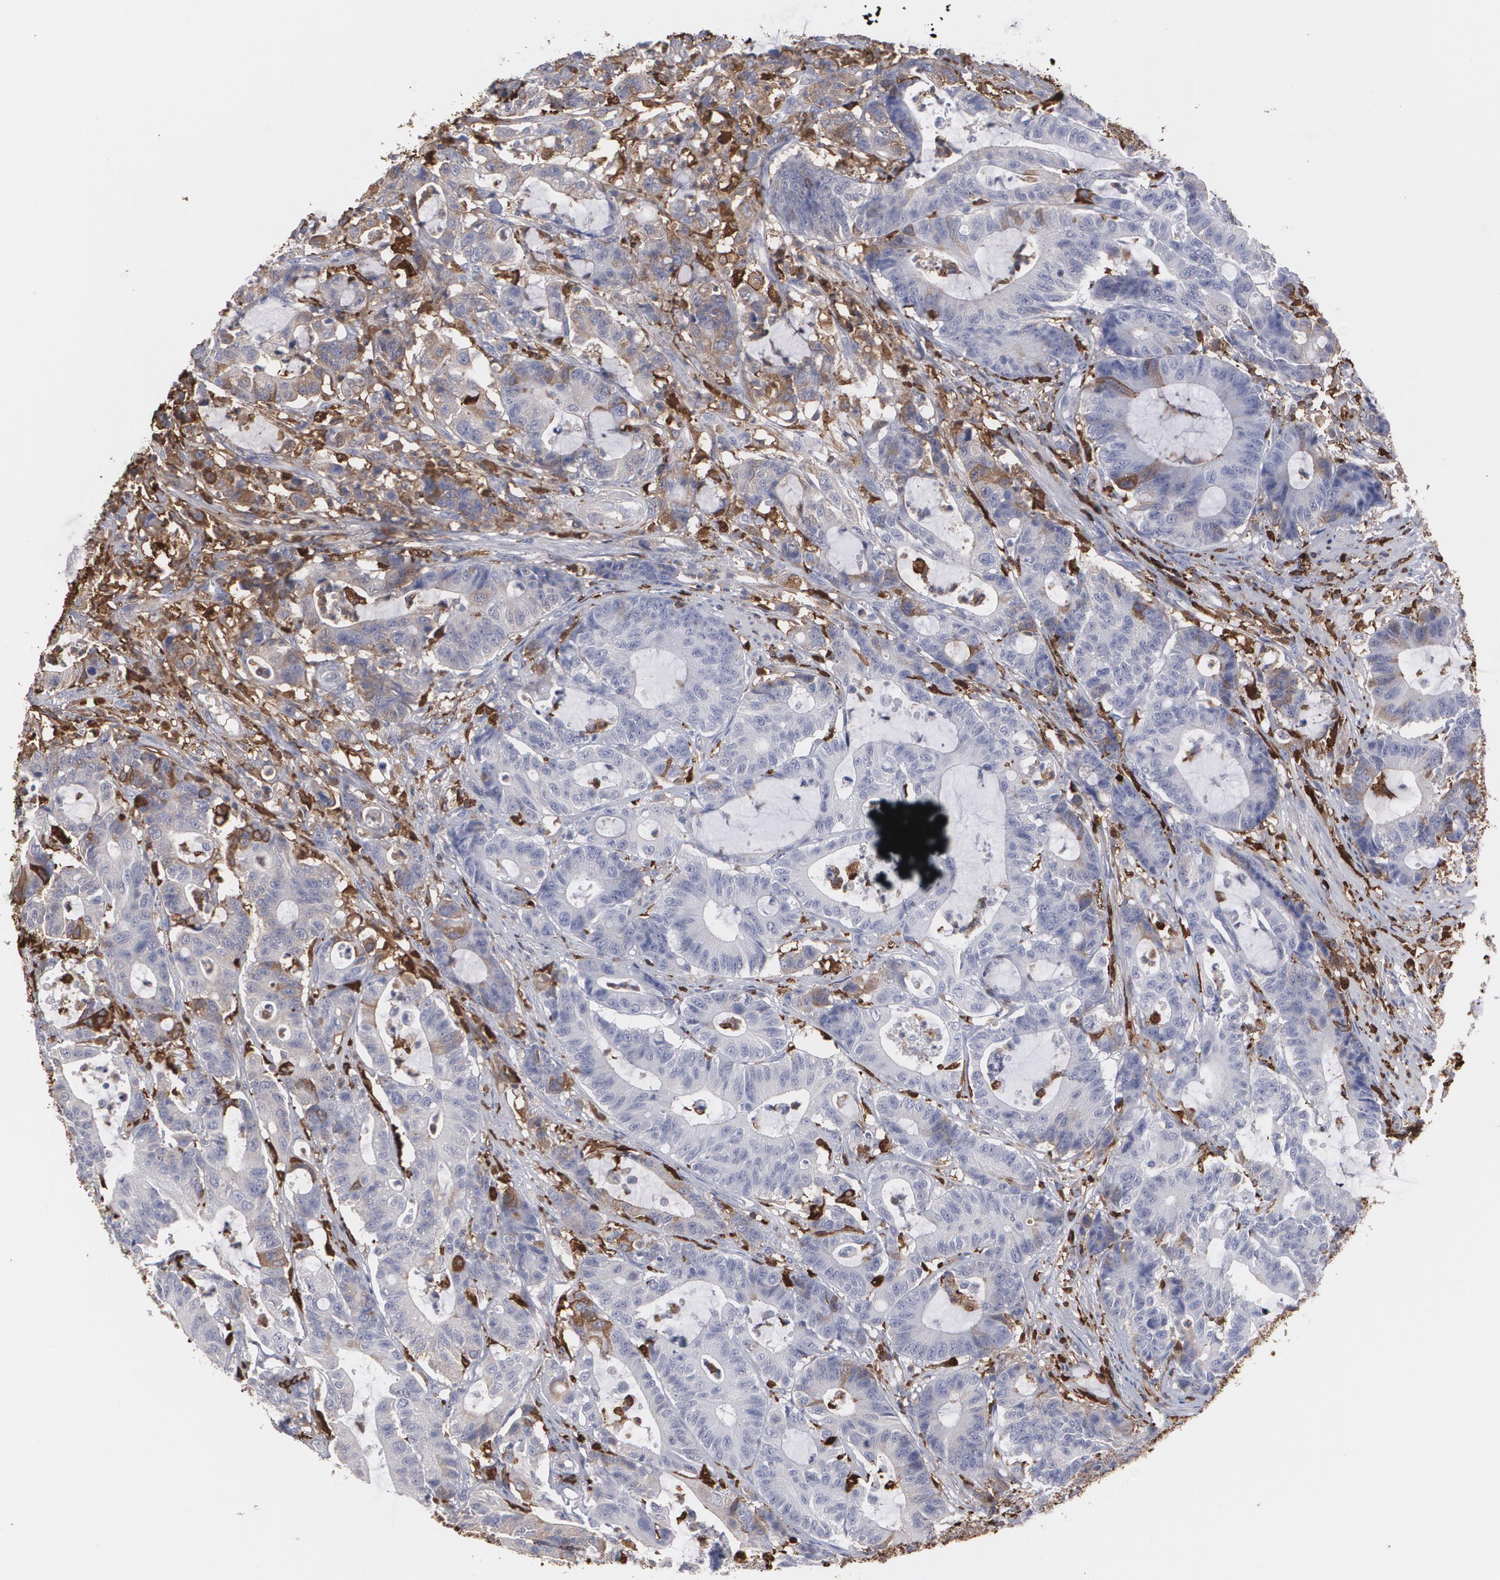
{"staining": {"intensity": "negative", "quantity": "none", "location": "none"}, "tissue": "colorectal cancer", "cell_type": "Tumor cells", "image_type": "cancer", "snomed": [{"axis": "morphology", "description": "Adenocarcinoma, NOS"}, {"axis": "topography", "description": "Colon"}], "caption": "This micrograph is of colorectal cancer (adenocarcinoma) stained with IHC to label a protein in brown with the nuclei are counter-stained blue. There is no positivity in tumor cells. Nuclei are stained in blue.", "gene": "ODC1", "patient": {"sex": "female", "age": 84}}